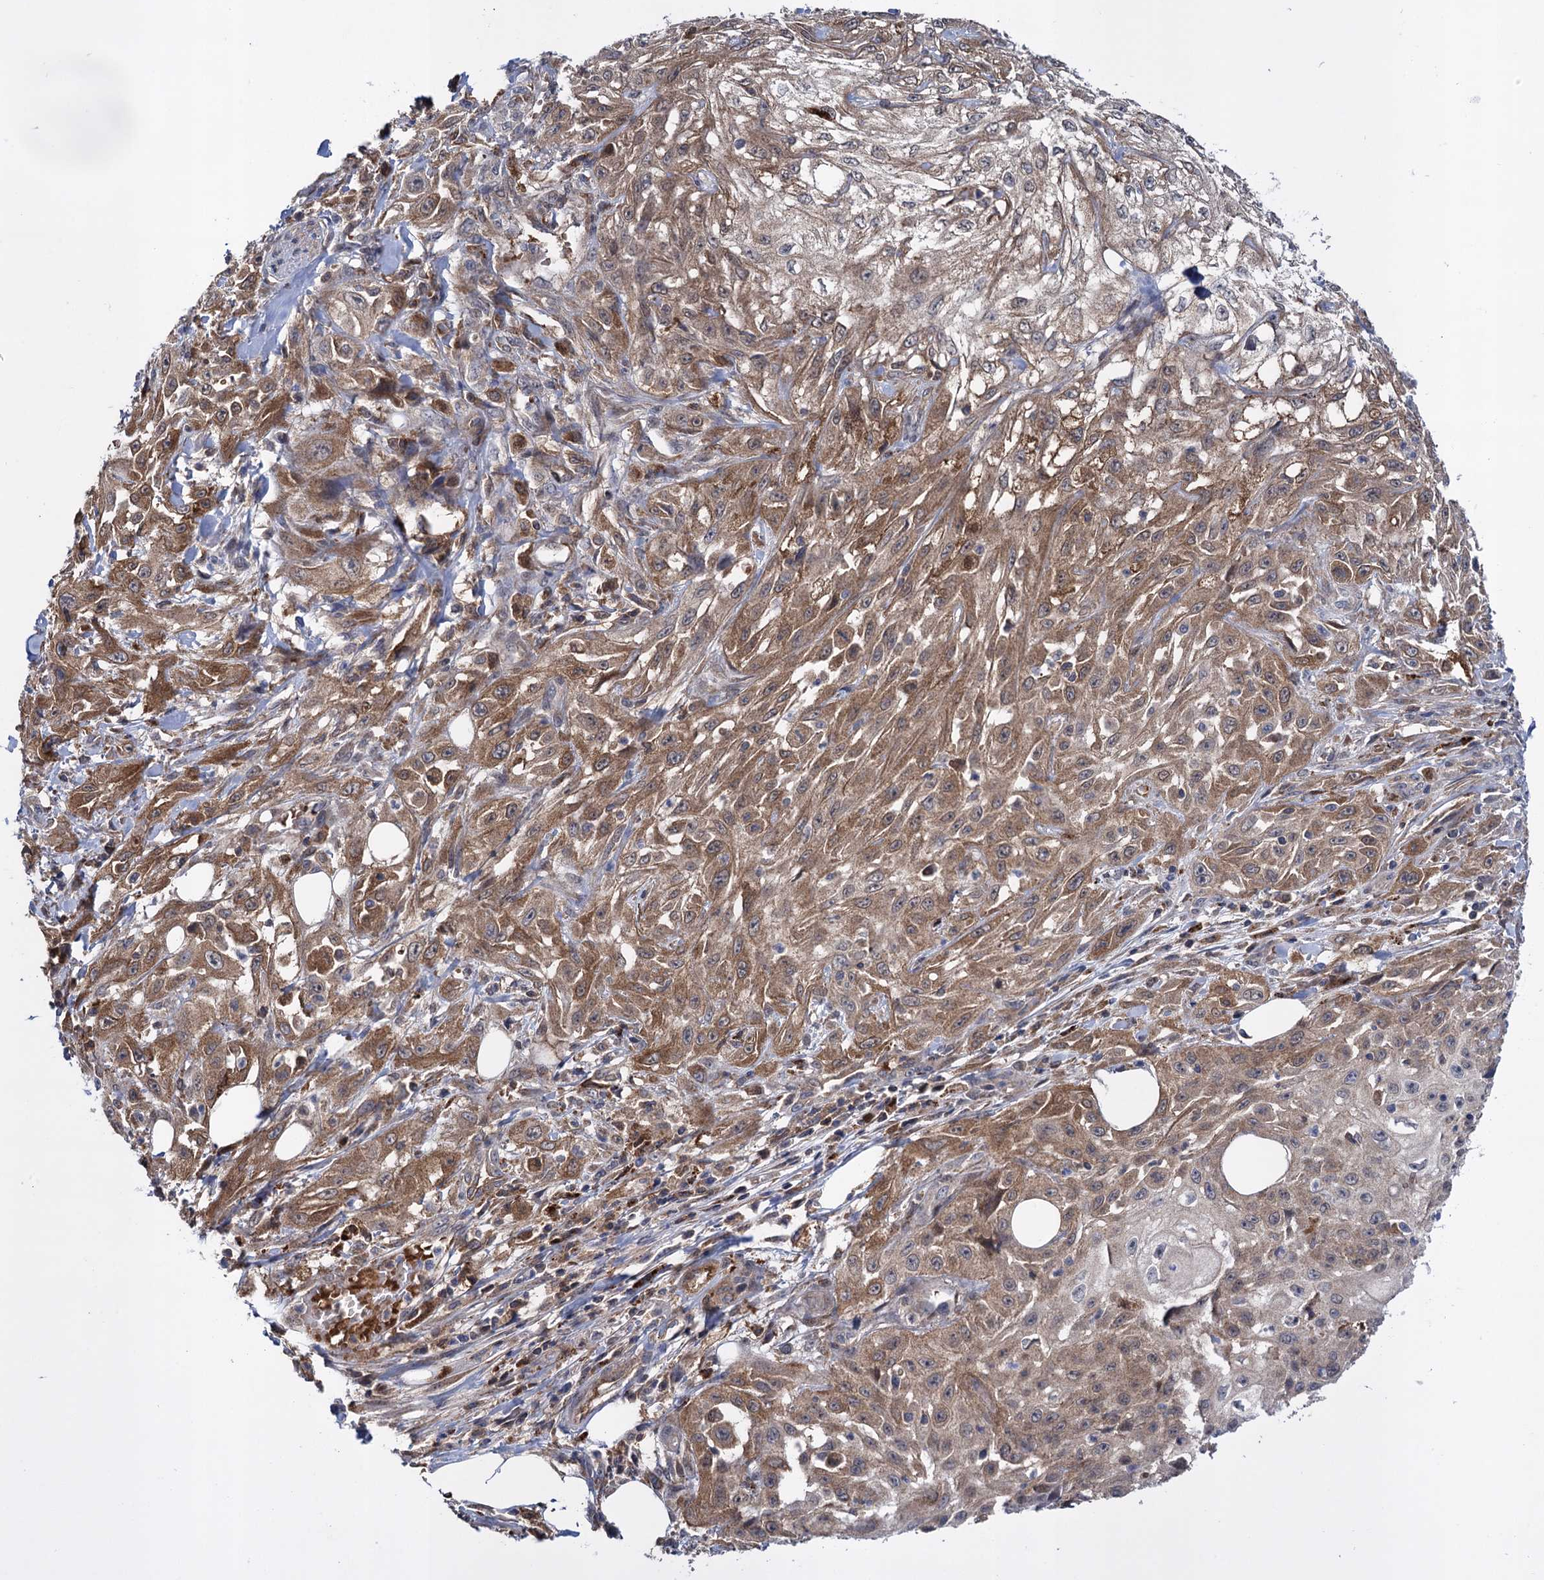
{"staining": {"intensity": "moderate", "quantity": ">75%", "location": "cytoplasmic/membranous"}, "tissue": "skin cancer", "cell_type": "Tumor cells", "image_type": "cancer", "snomed": [{"axis": "morphology", "description": "Squamous cell carcinoma, NOS"}, {"axis": "morphology", "description": "Squamous cell carcinoma, metastatic, NOS"}, {"axis": "topography", "description": "Skin"}, {"axis": "topography", "description": "Lymph node"}], "caption": "The immunohistochemical stain shows moderate cytoplasmic/membranous staining in tumor cells of skin metastatic squamous cell carcinoma tissue. (DAB (3,3'-diaminobenzidine) IHC with brightfield microscopy, high magnification).", "gene": "GLO1", "patient": {"sex": "male", "age": 75}}